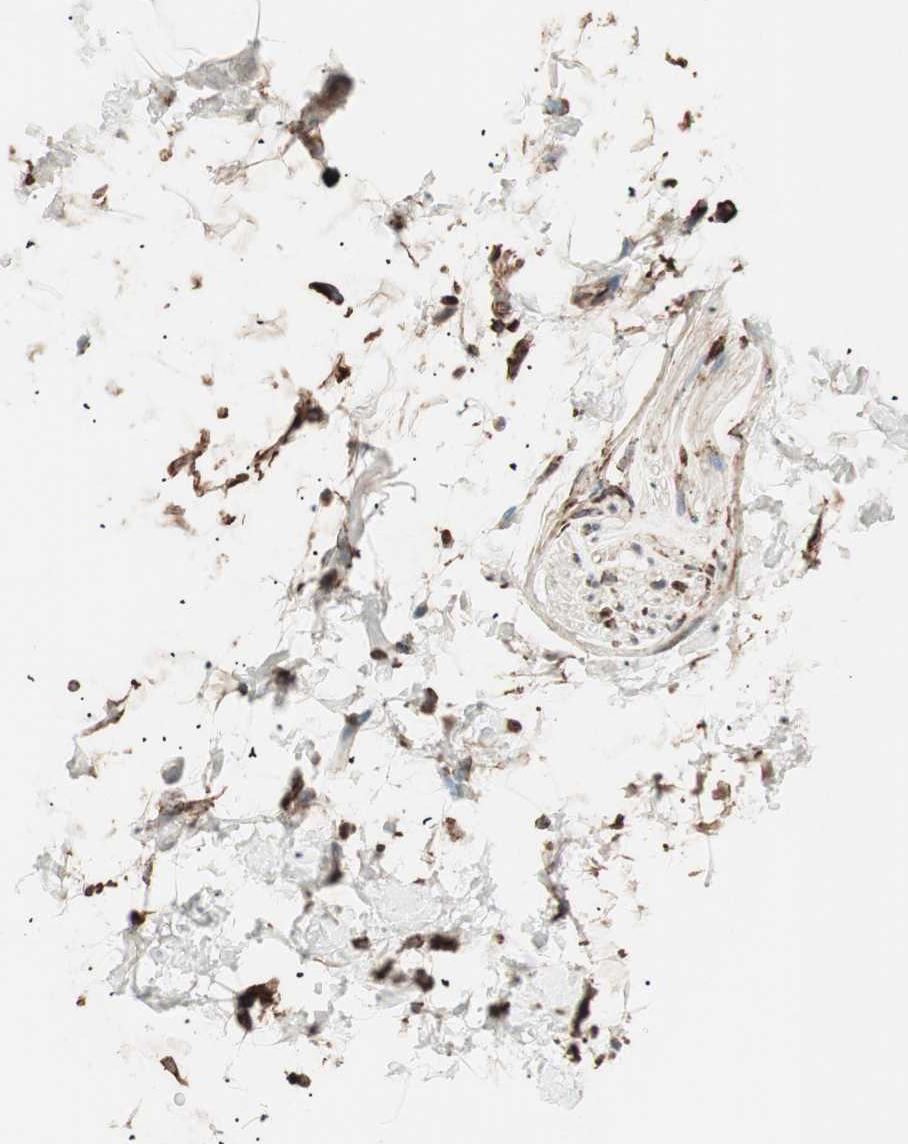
{"staining": {"intensity": "weak", "quantity": ">75%", "location": "cytoplasmic/membranous"}, "tissue": "adipose tissue", "cell_type": "Adipocytes", "image_type": "normal", "snomed": [{"axis": "morphology", "description": "Normal tissue, NOS"}, {"axis": "topography", "description": "Soft tissue"}], "caption": "Immunohistochemistry (DAB (3,3'-diaminobenzidine)) staining of benign human adipose tissue exhibits weak cytoplasmic/membranous protein positivity in about >75% of adipocytes.", "gene": "VEGFA", "patient": {"sex": "male", "age": 72}}